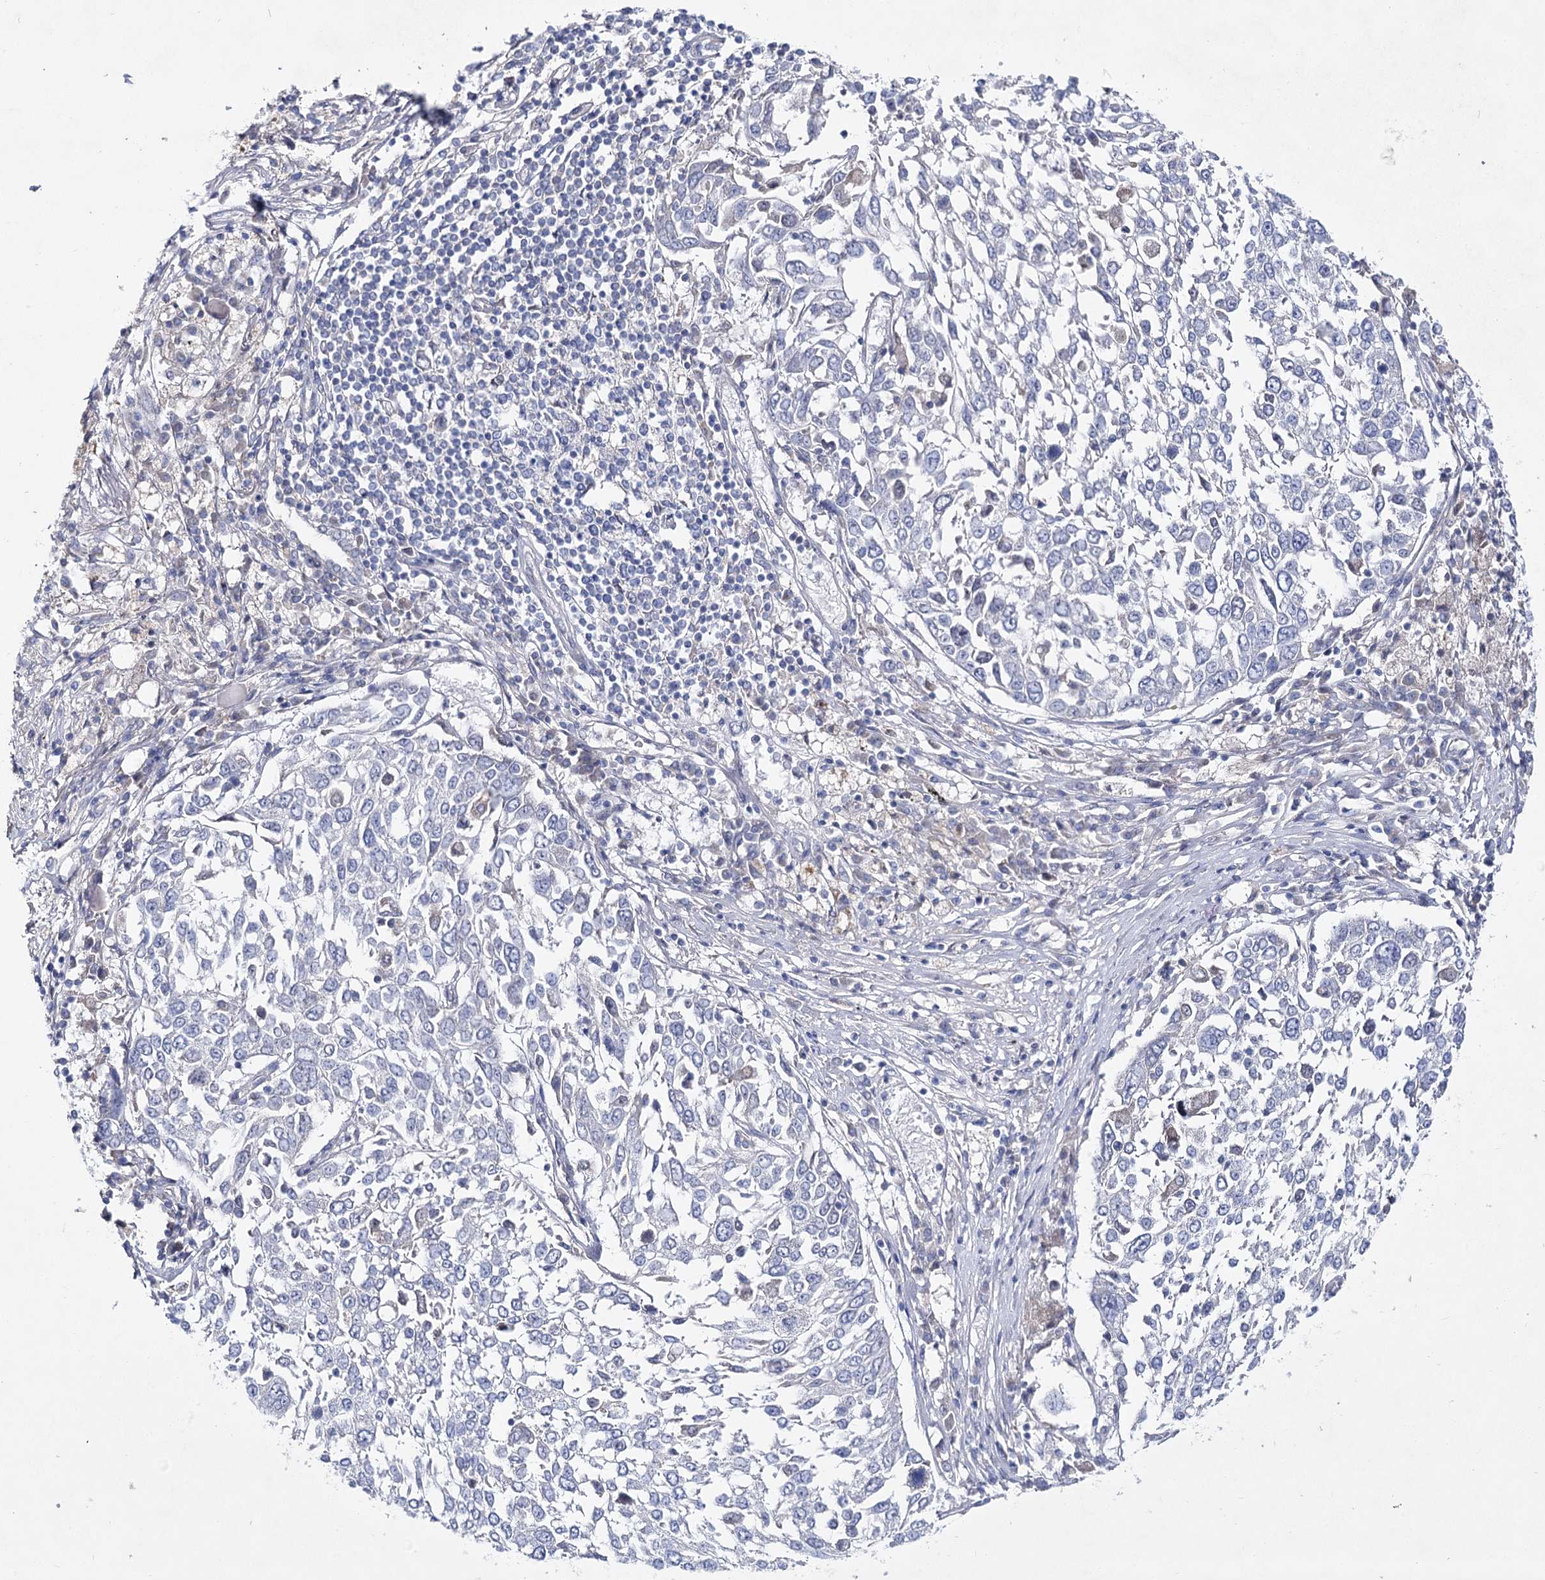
{"staining": {"intensity": "negative", "quantity": "none", "location": "none"}, "tissue": "lung cancer", "cell_type": "Tumor cells", "image_type": "cancer", "snomed": [{"axis": "morphology", "description": "Squamous cell carcinoma, NOS"}, {"axis": "topography", "description": "Lung"}], "caption": "IHC of human lung squamous cell carcinoma shows no staining in tumor cells.", "gene": "LRRC14B", "patient": {"sex": "male", "age": 65}}